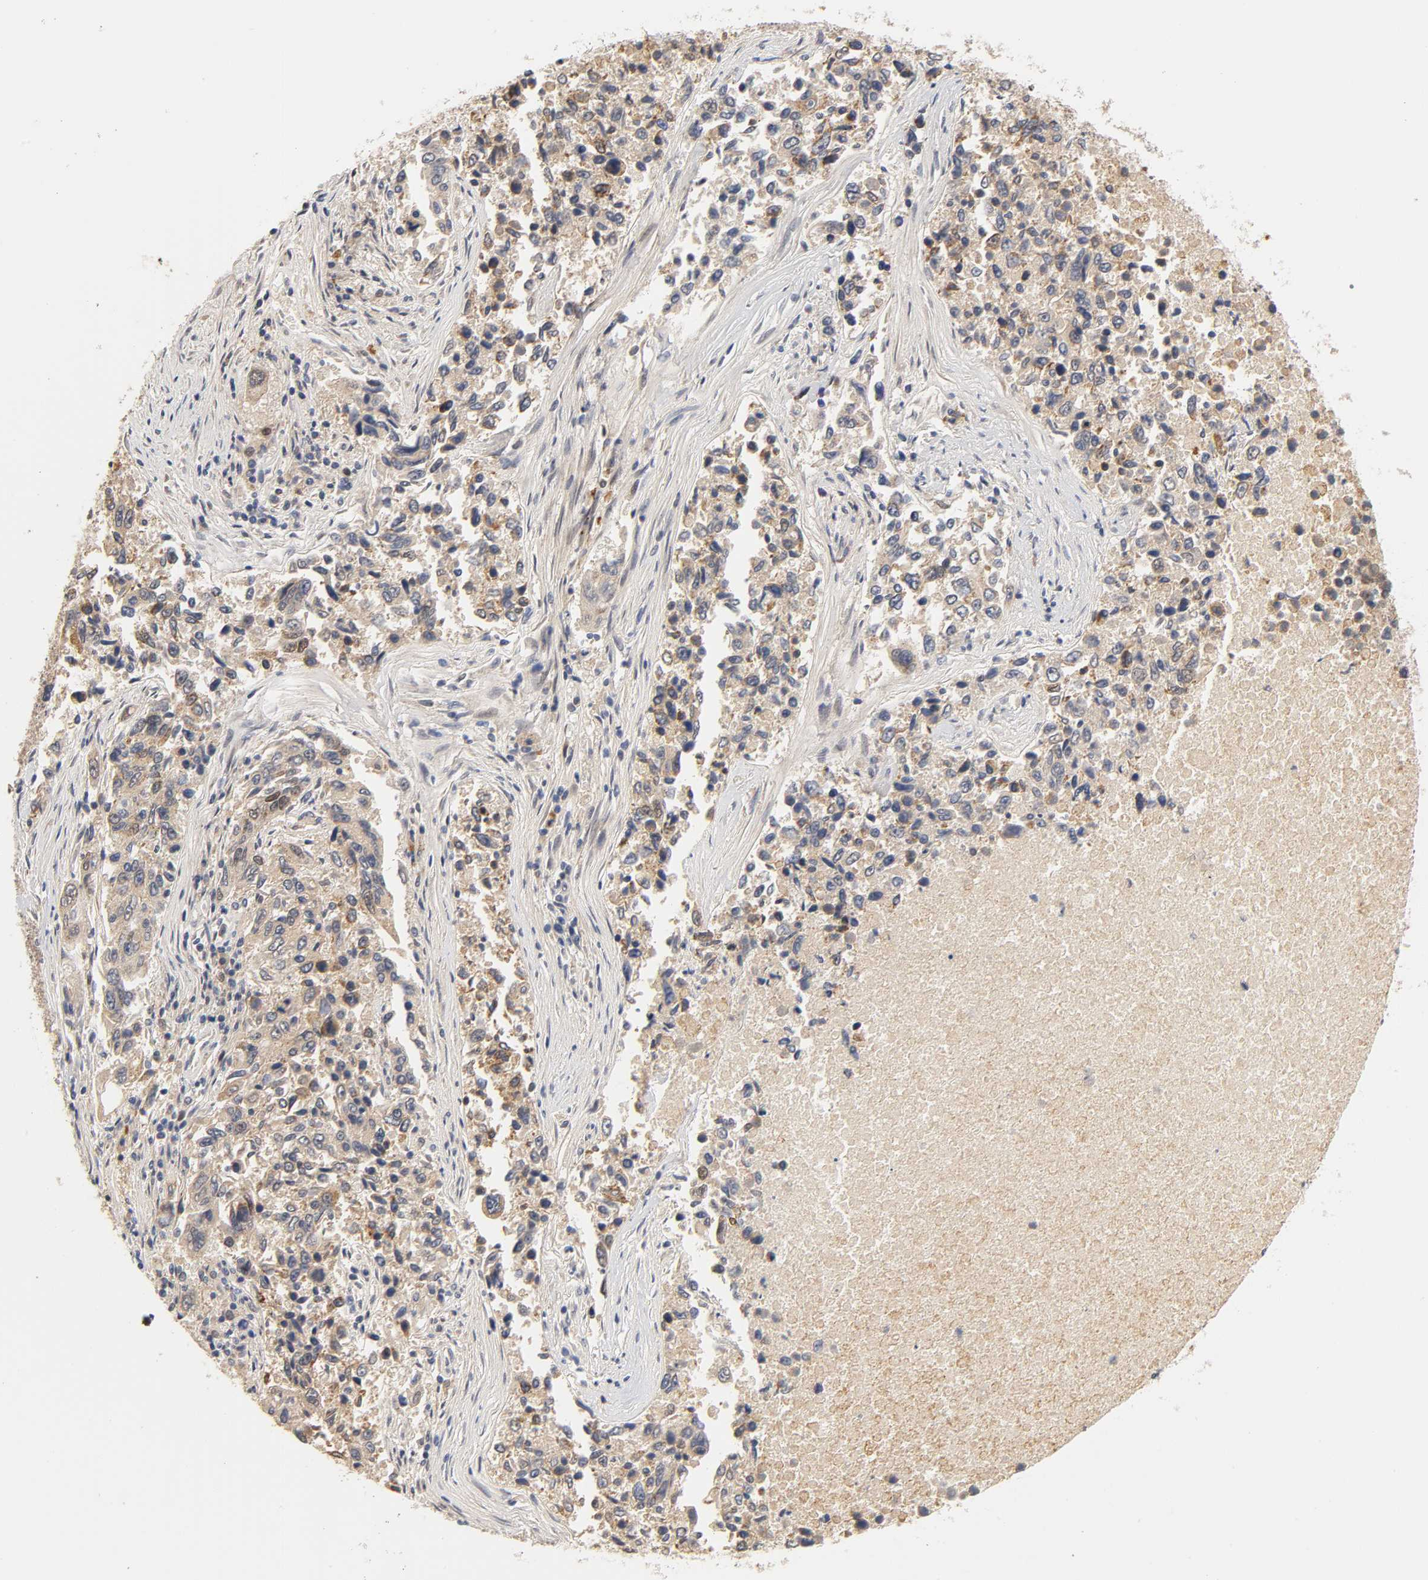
{"staining": {"intensity": "moderate", "quantity": "25%-75%", "location": "cytoplasmic/membranous"}, "tissue": "lung cancer", "cell_type": "Tumor cells", "image_type": "cancer", "snomed": [{"axis": "morphology", "description": "Adenocarcinoma, NOS"}, {"axis": "topography", "description": "Lung"}], "caption": "The photomicrograph displays staining of lung adenocarcinoma, revealing moderate cytoplasmic/membranous protein staining (brown color) within tumor cells.", "gene": "GSTZ1", "patient": {"sex": "male", "age": 84}}